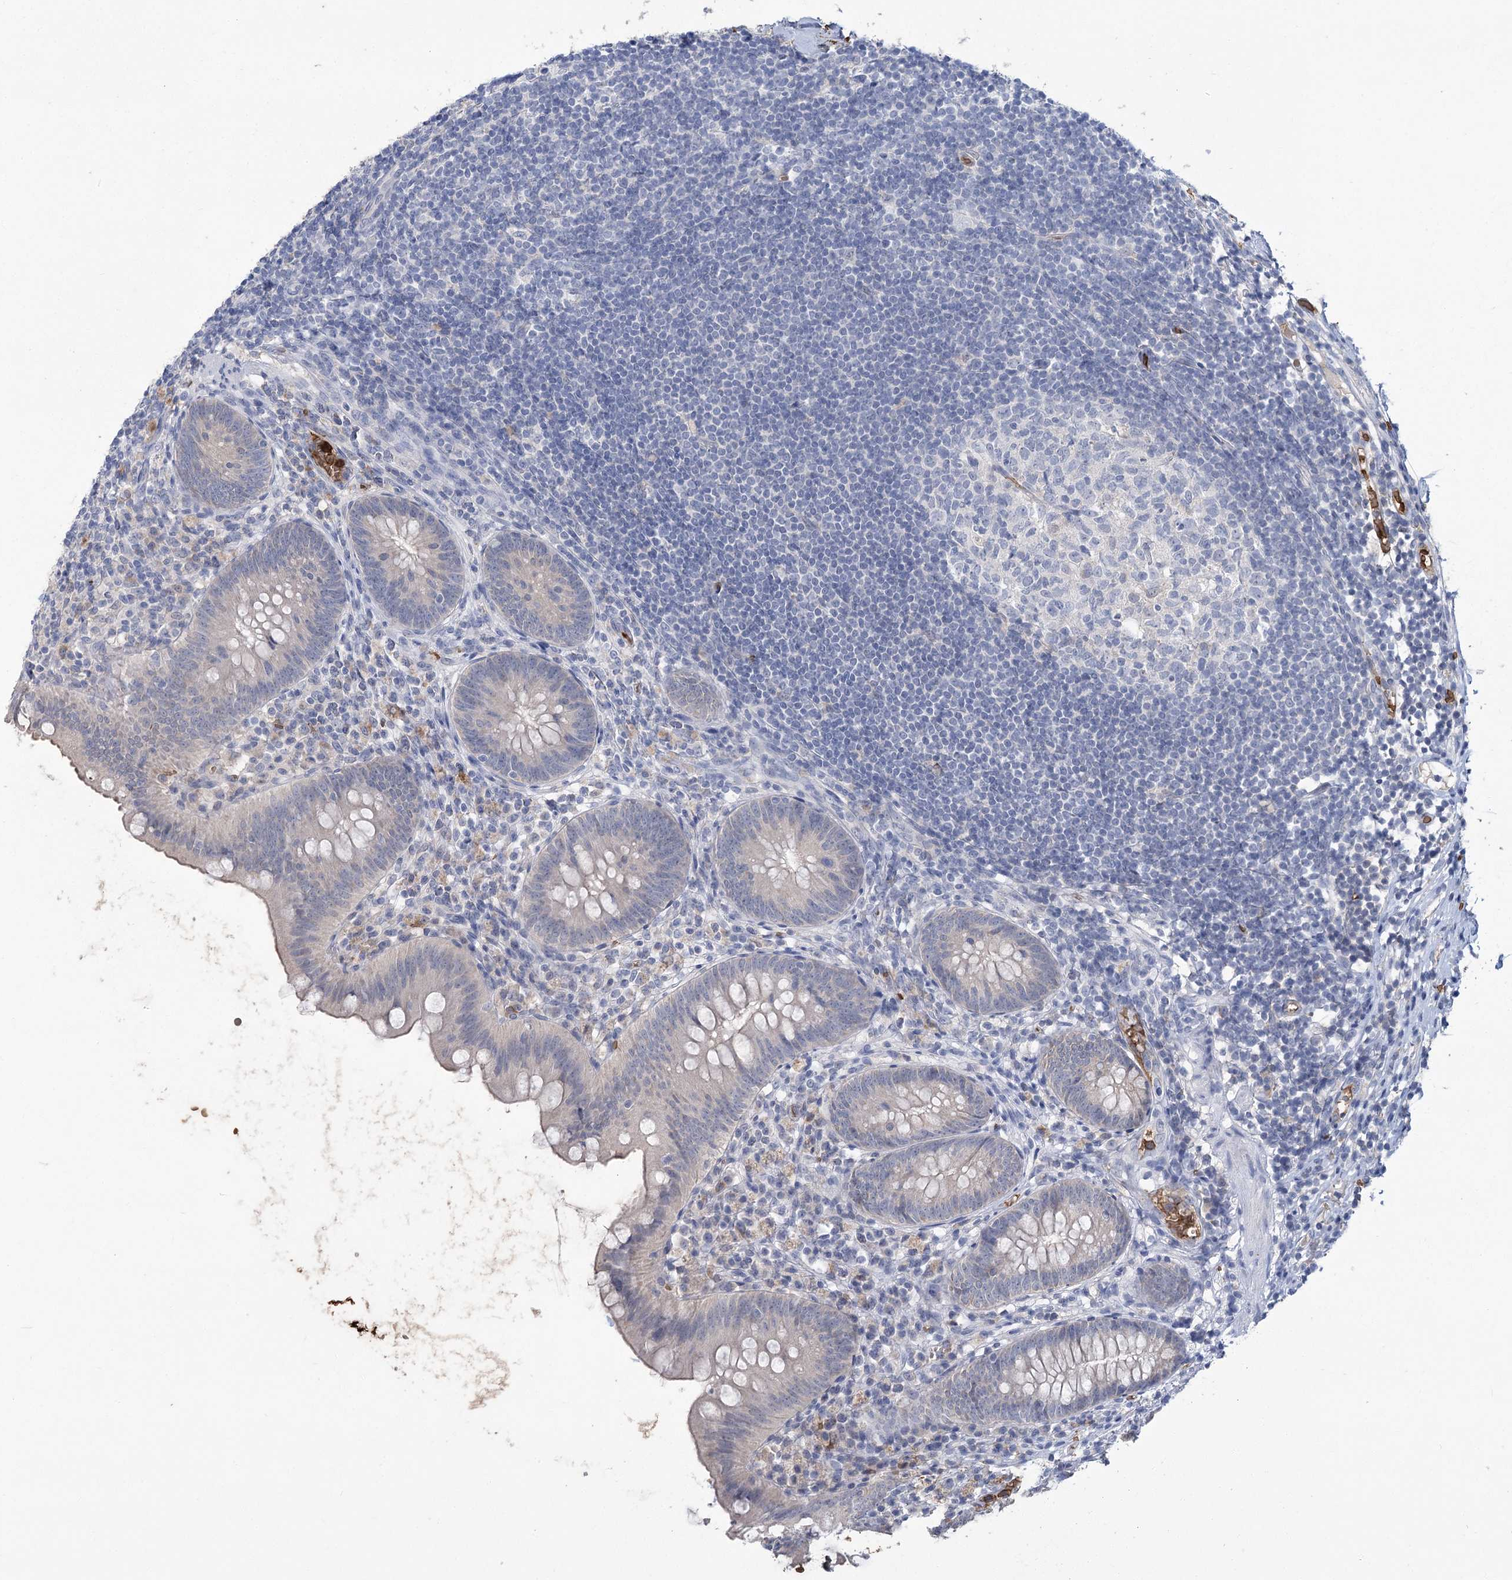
{"staining": {"intensity": "weak", "quantity": "<25%", "location": "cytoplasmic/membranous"}, "tissue": "appendix", "cell_type": "Glandular cells", "image_type": "normal", "snomed": [{"axis": "morphology", "description": "Normal tissue, NOS"}, {"axis": "topography", "description": "Appendix"}], "caption": "Immunohistochemistry histopathology image of unremarkable appendix: human appendix stained with DAB displays no significant protein positivity in glandular cells.", "gene": "HBA1", "patient": {"sex": "female", "age": 62}}